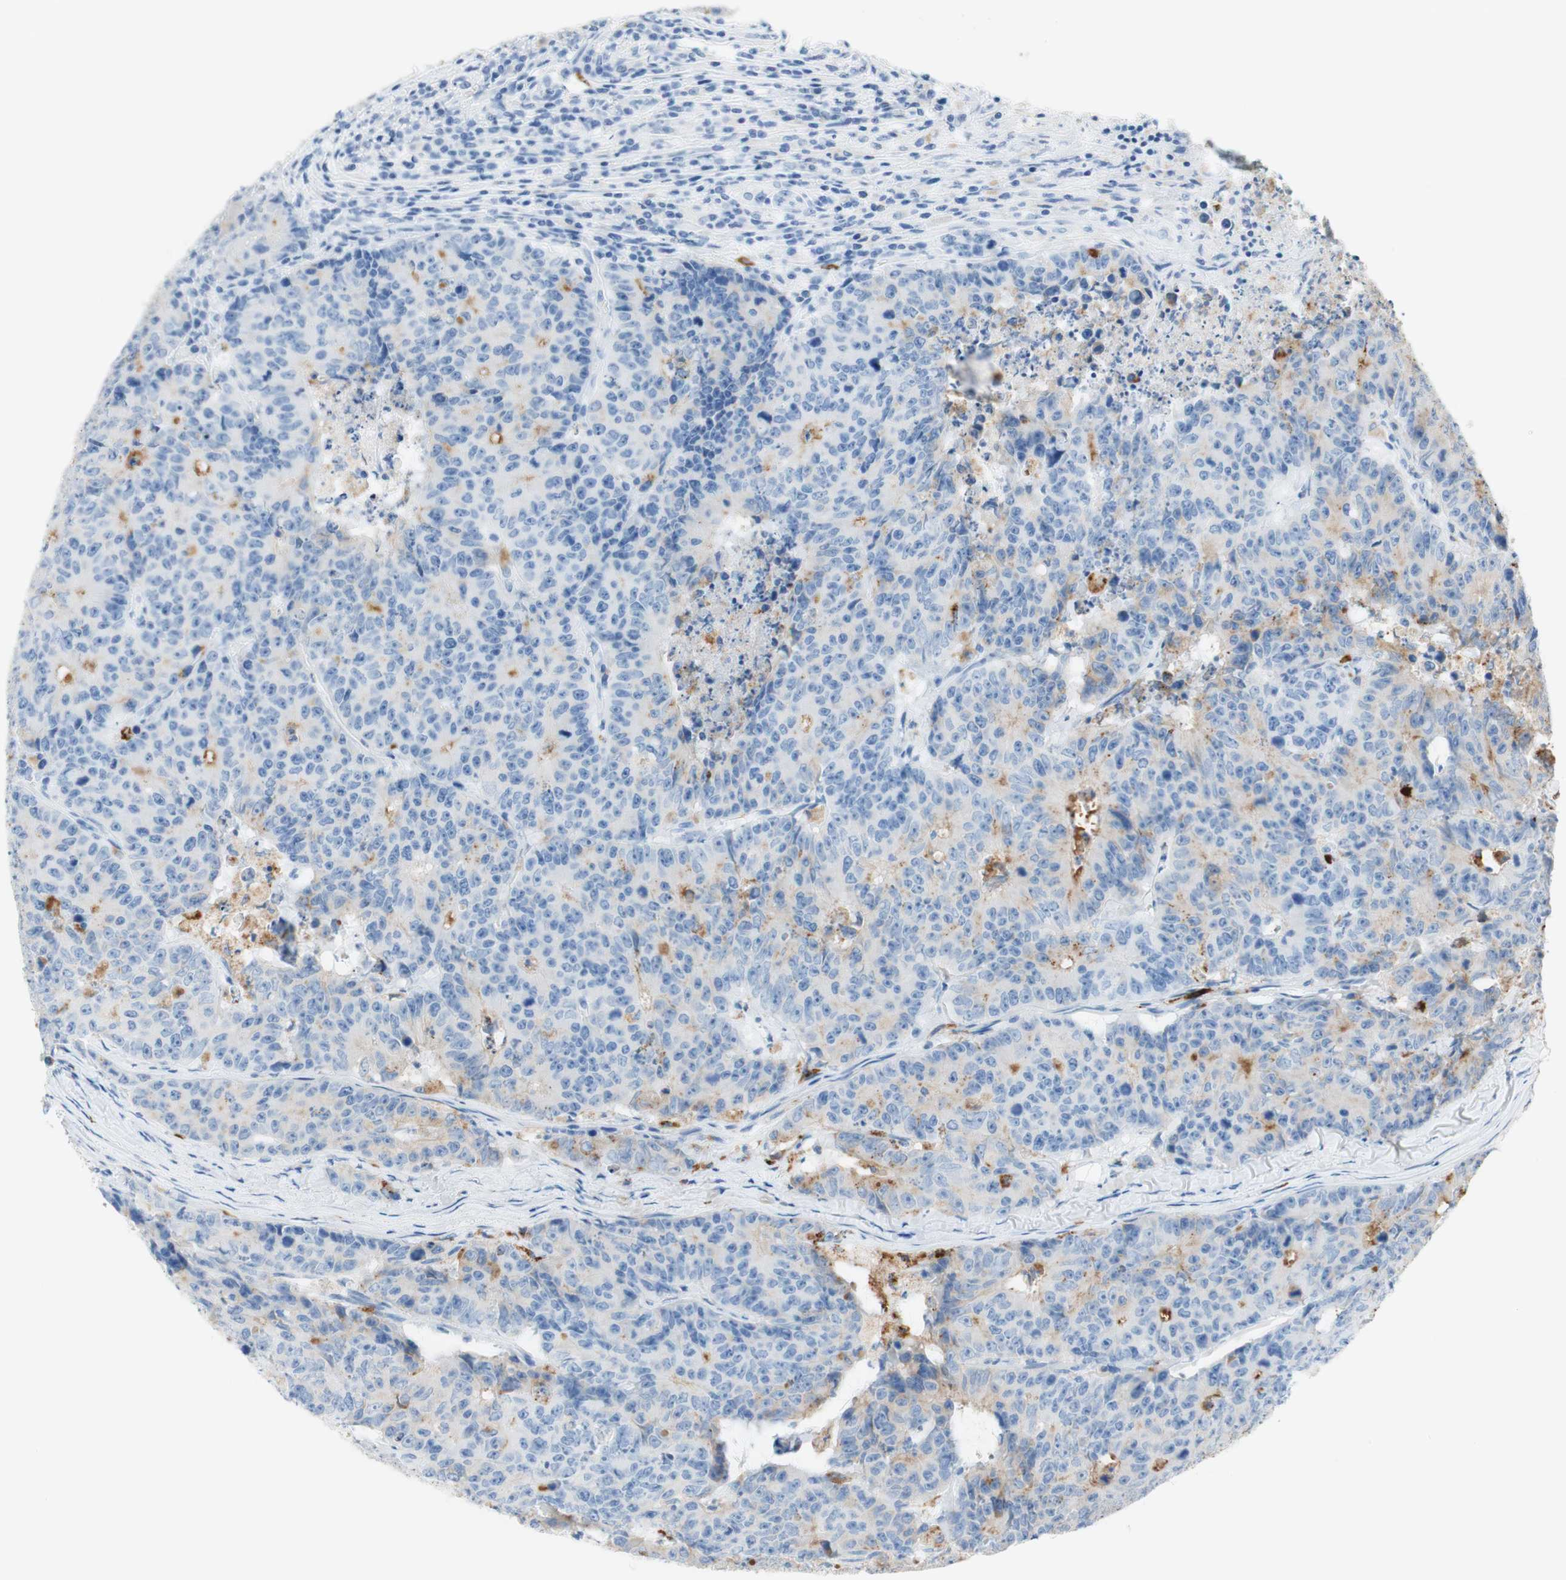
{"staining": {"intensity": "weak", "quantity": "<25%", "location": "cytoplasmic/membranous"}, "tissue": "colorectal cancer", "cell_type": "Tumor cells", "image_type": "cancer", "snomed": [{"axis": "morphology", "description": "Adenocarcinoma, NOS"}, {"axis": "topography", "description": "Colon"}], "caption": "Colorectal cancer stained for a protein using immunohistochemistry (IHC) exhibits no positivity tumor cells.", "gene": "CEACAM1", "patient": {"sex": "female", "age": 86}}